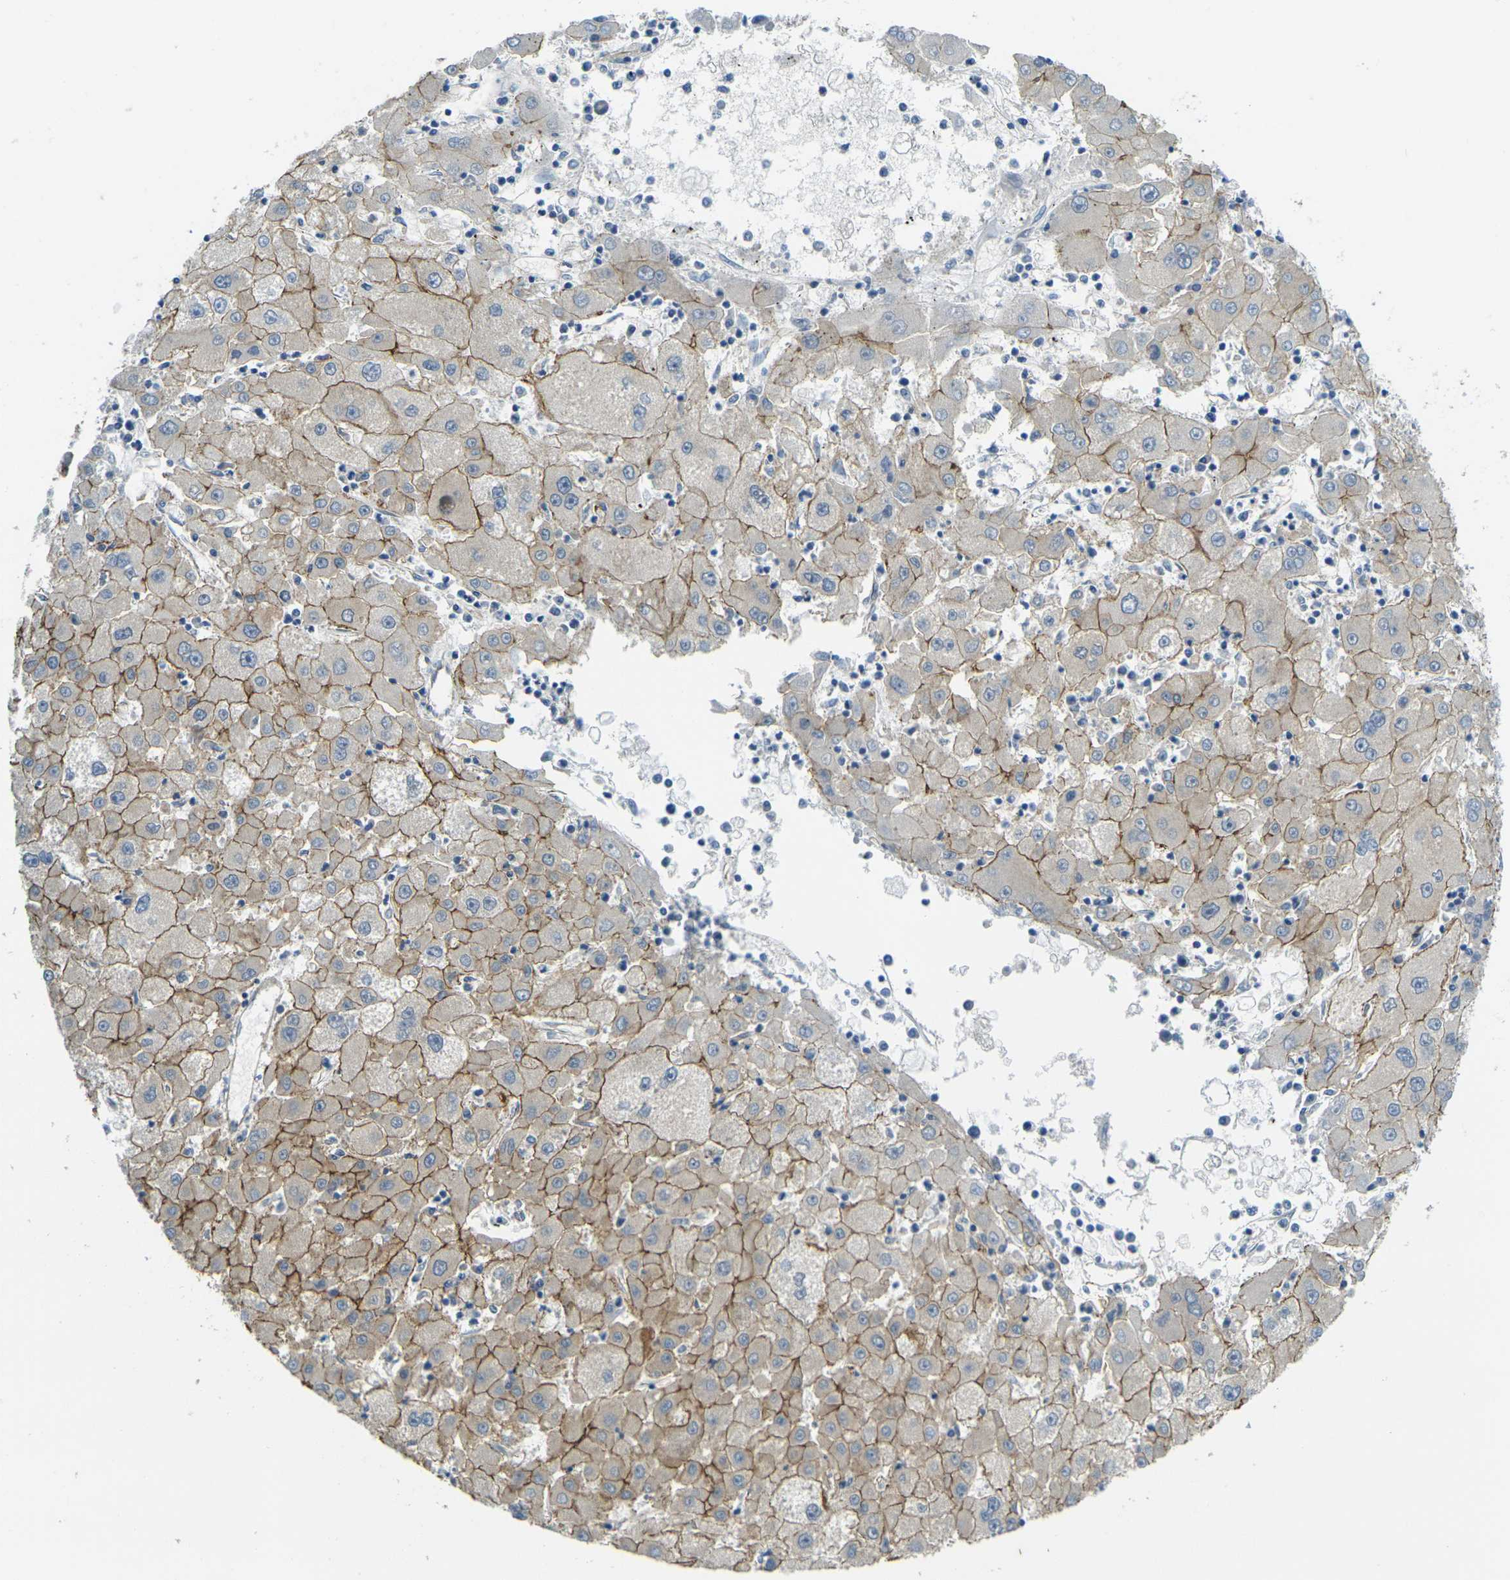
{"staining": {"intensity": "moderate", "quantity": ">75%", "location": "cytoplasmic/membranous"}, "tissue": "liver cancer", "cell_type": "Tumor cells", "image_type": "cancer", "snomed": [{"axis": "morphology", "description": "Carcinoma, Hepatocellular, NOS"}, {"axis": "topography", "description": "Liver"}], "caption": "Liver cancer stained for a protein (brown) displays moderate cytoplasmic/membranous positive positivity in approximately >75% of tumor cells.", "gene": "RHBDD1", "patient": {"sex": "male", "age": 72}}